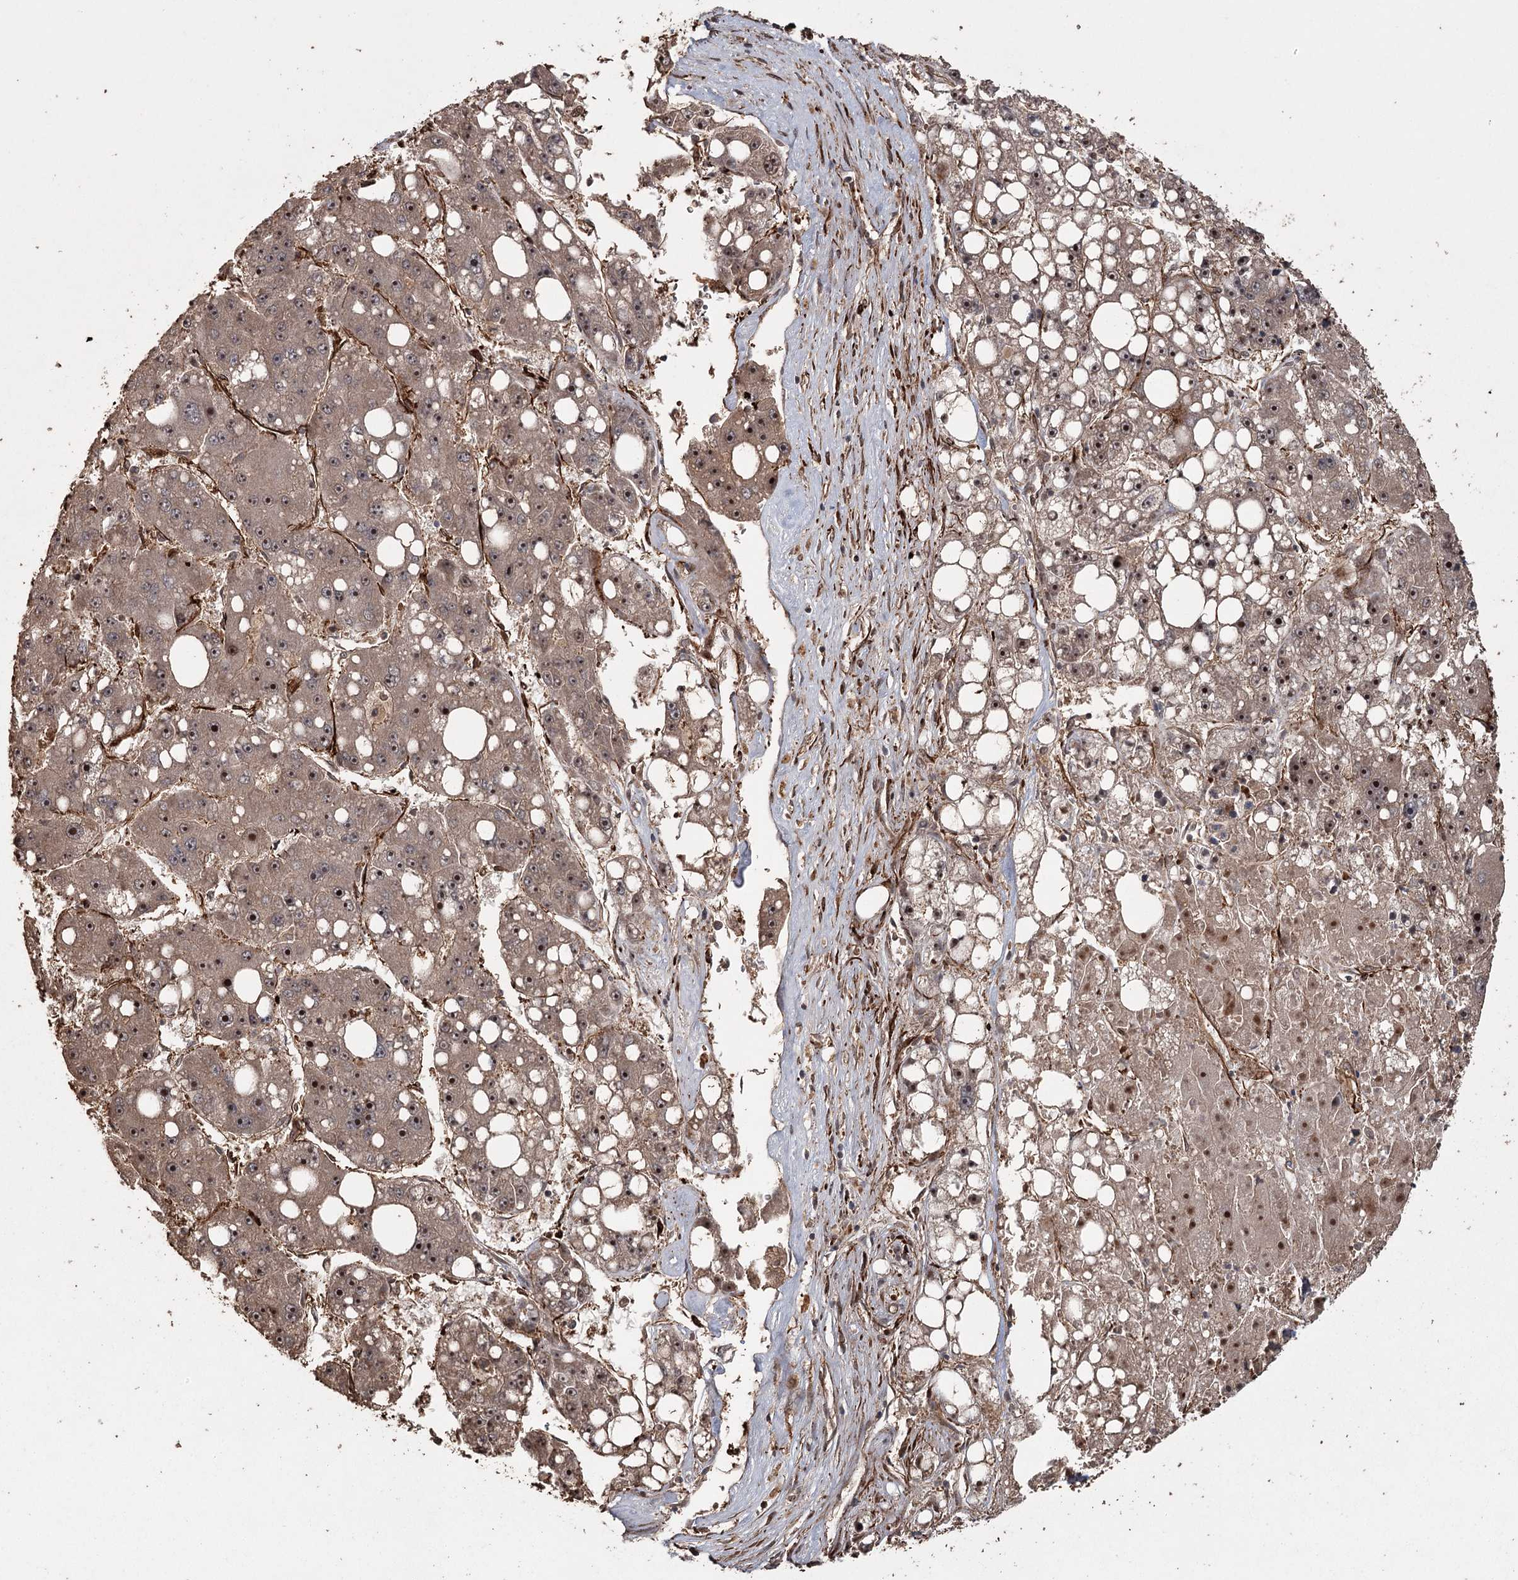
{"staining": {"intensity": "moderate", "quantity": ">75%", "location": "nuclear"}, "tissue": "liver cancer", "cell_type": "Tumor cells", "image_type": "cancer", "snomed": [{"axis": "morphology", "description": "Carcinoma, Hepatocellular, NOS"}, {"axis": "topography", "description": "Liver"}], "caption": "Human liver cancer (hepatocellular carcinoma) stained for a protein (brown) reveals moderate nuclear positive positivity in about >75% of tumor cells.", "gene": "RPAP3", "patient": {"sex": "female", "age": 61}}